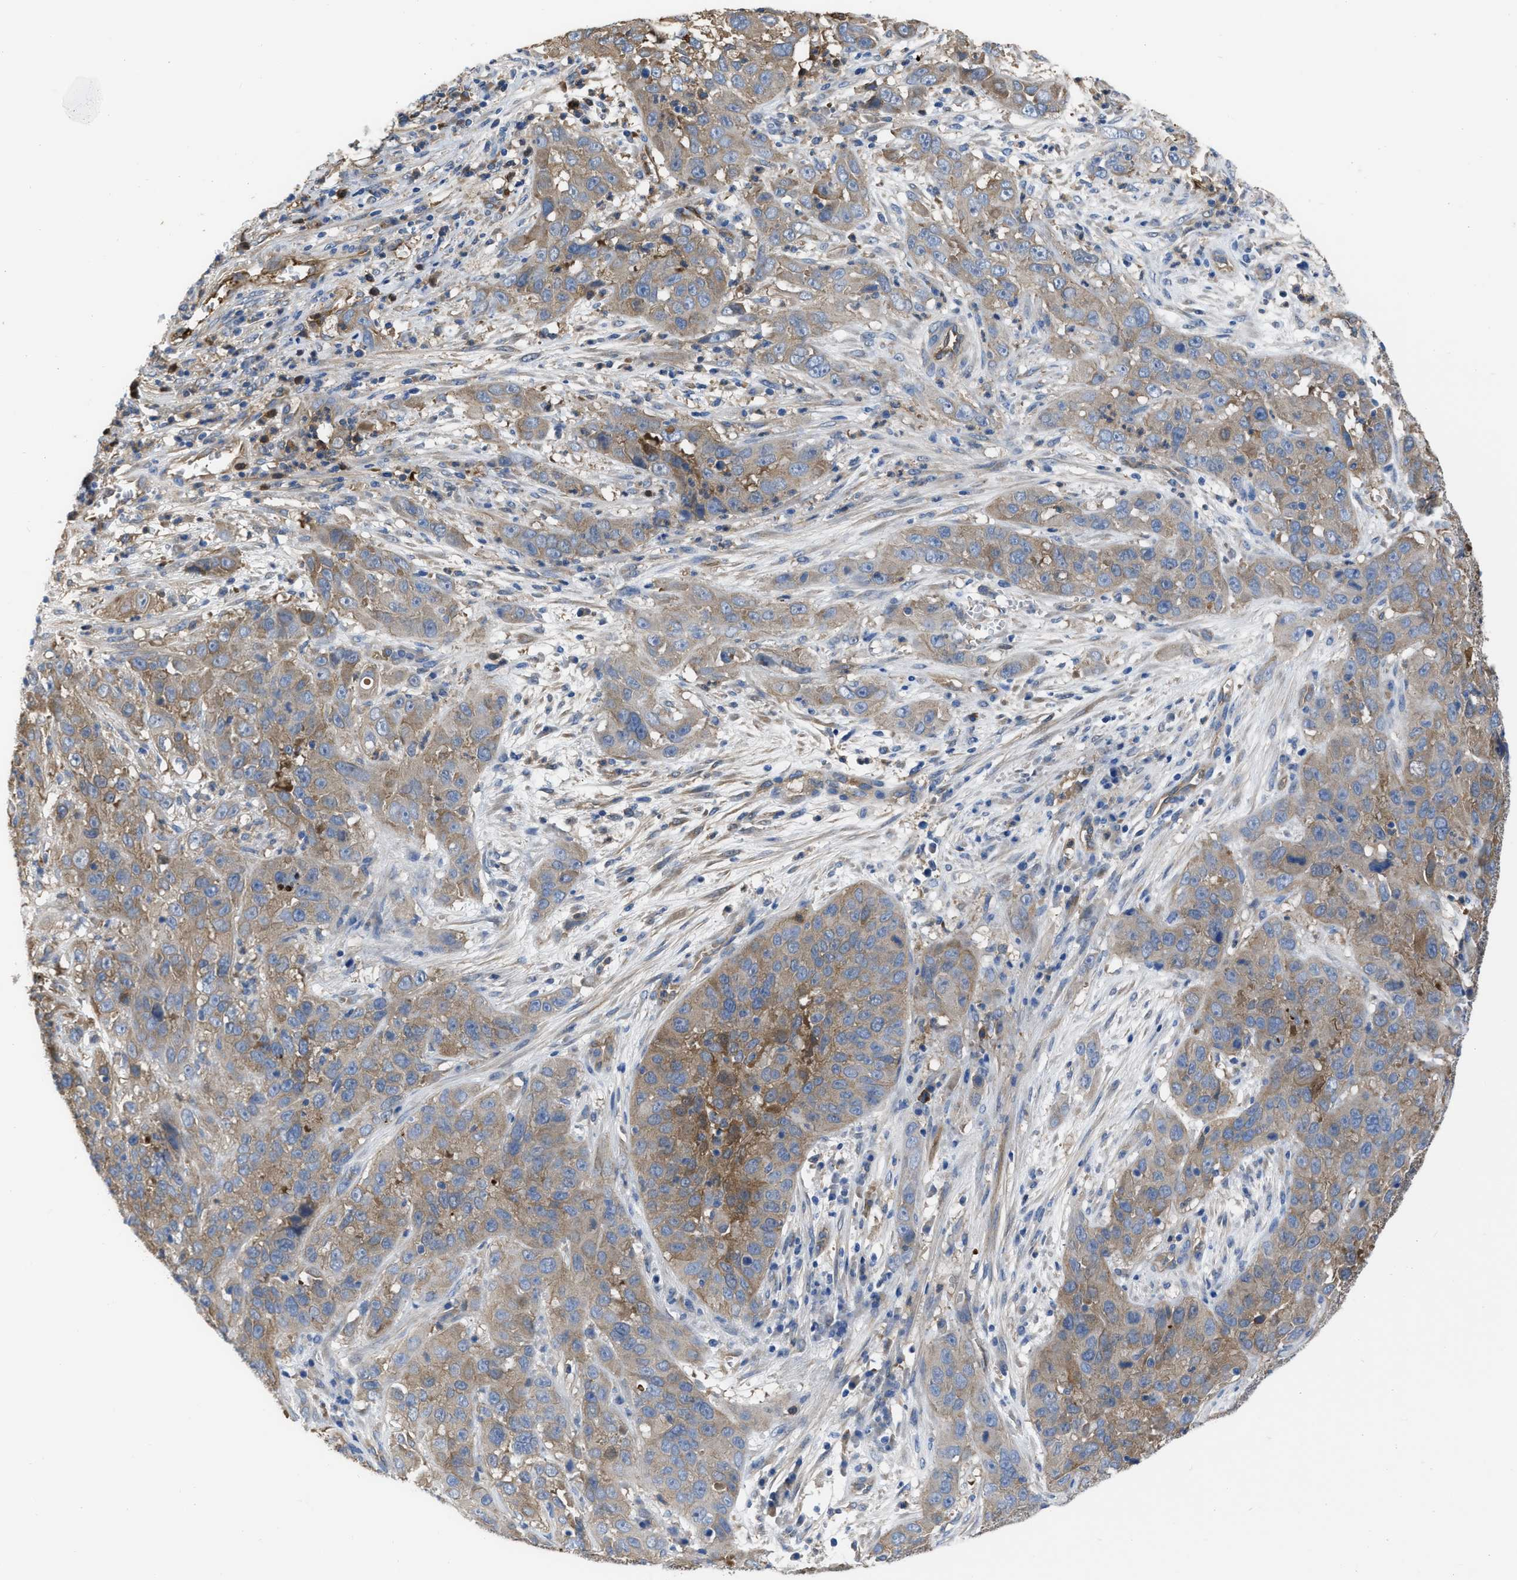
{"staining": {"intensity": "weak", "quantity": ">75%", "location": "cytoplasmic/membranous"}, "tissue": "cervical cancer", "cell_type": "Tumor cells", "image_type": "cancer", "snomed": [{"axis": "morphology", "description": "Squamous cell carcinoma, NOS"}, {"axis": "topography", "description": "Cervix"}], "caption": "Human cervical cancer stained with a brown dye reveals weak cytoplasmic/membranous positive staining in about >75% of tumor cells.", "gene": "TRIOBP", "patient": {"sex": "female", "age": 32}}